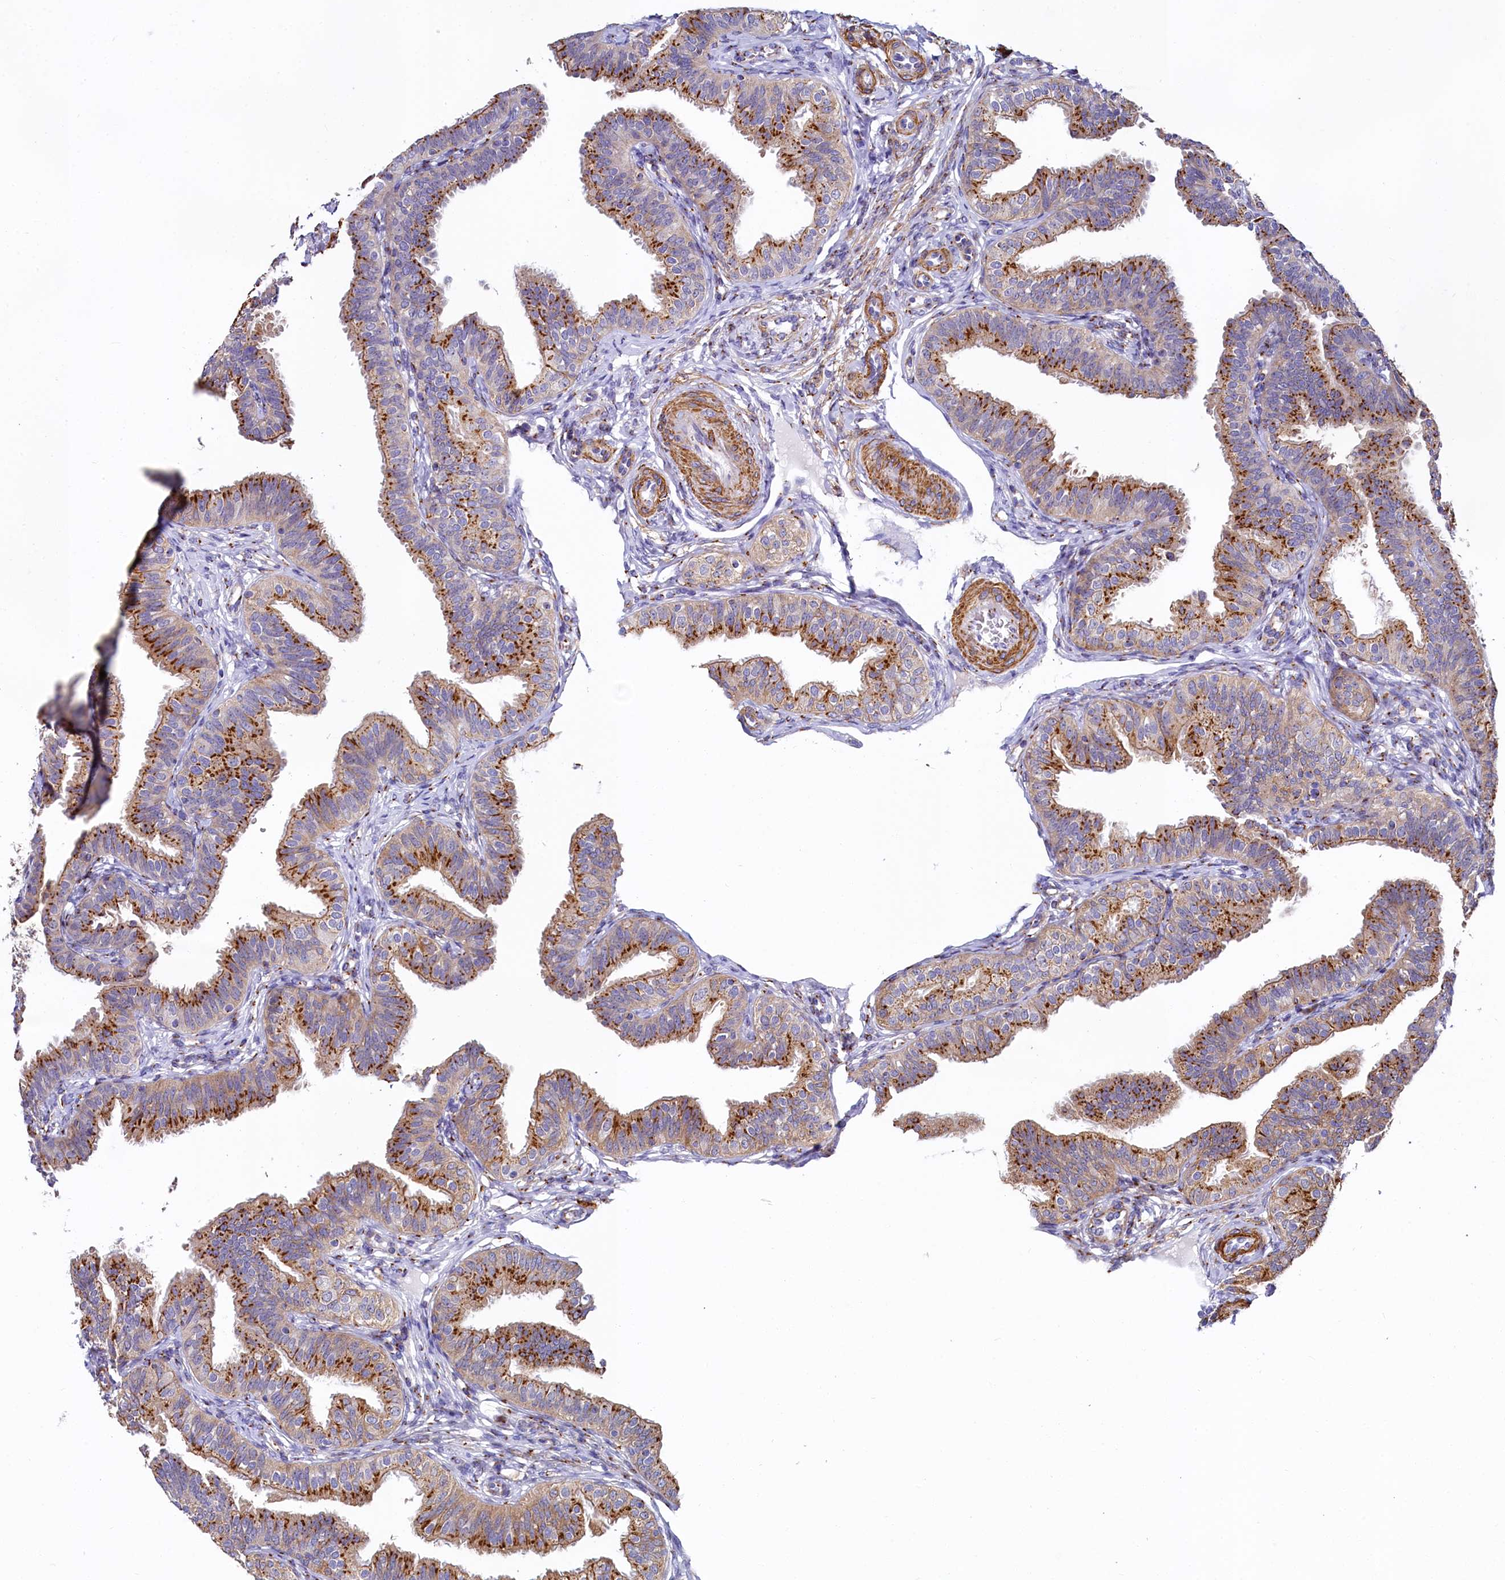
{"staining": {"intensity": "moderate", "quantity": ">75%", "location": "cytoplasmic/membranous"}, "tissue": "fallopian tube", "cell_type": "Glandular cells", "image_type": "normal", "snomed": [{"axis": "morphology", "description": "Normal tissue, NOS"}, {"axis": "topography", "description": "Fallopian tube"}], "caption": "Fallopian tube stained for a protein (brown) displays moderate cytoplasmic/membranous positive staining in approximately >75% of glandular cells.", "gene": "BET1L", "patient": {"sex": "female", "age": 35}}